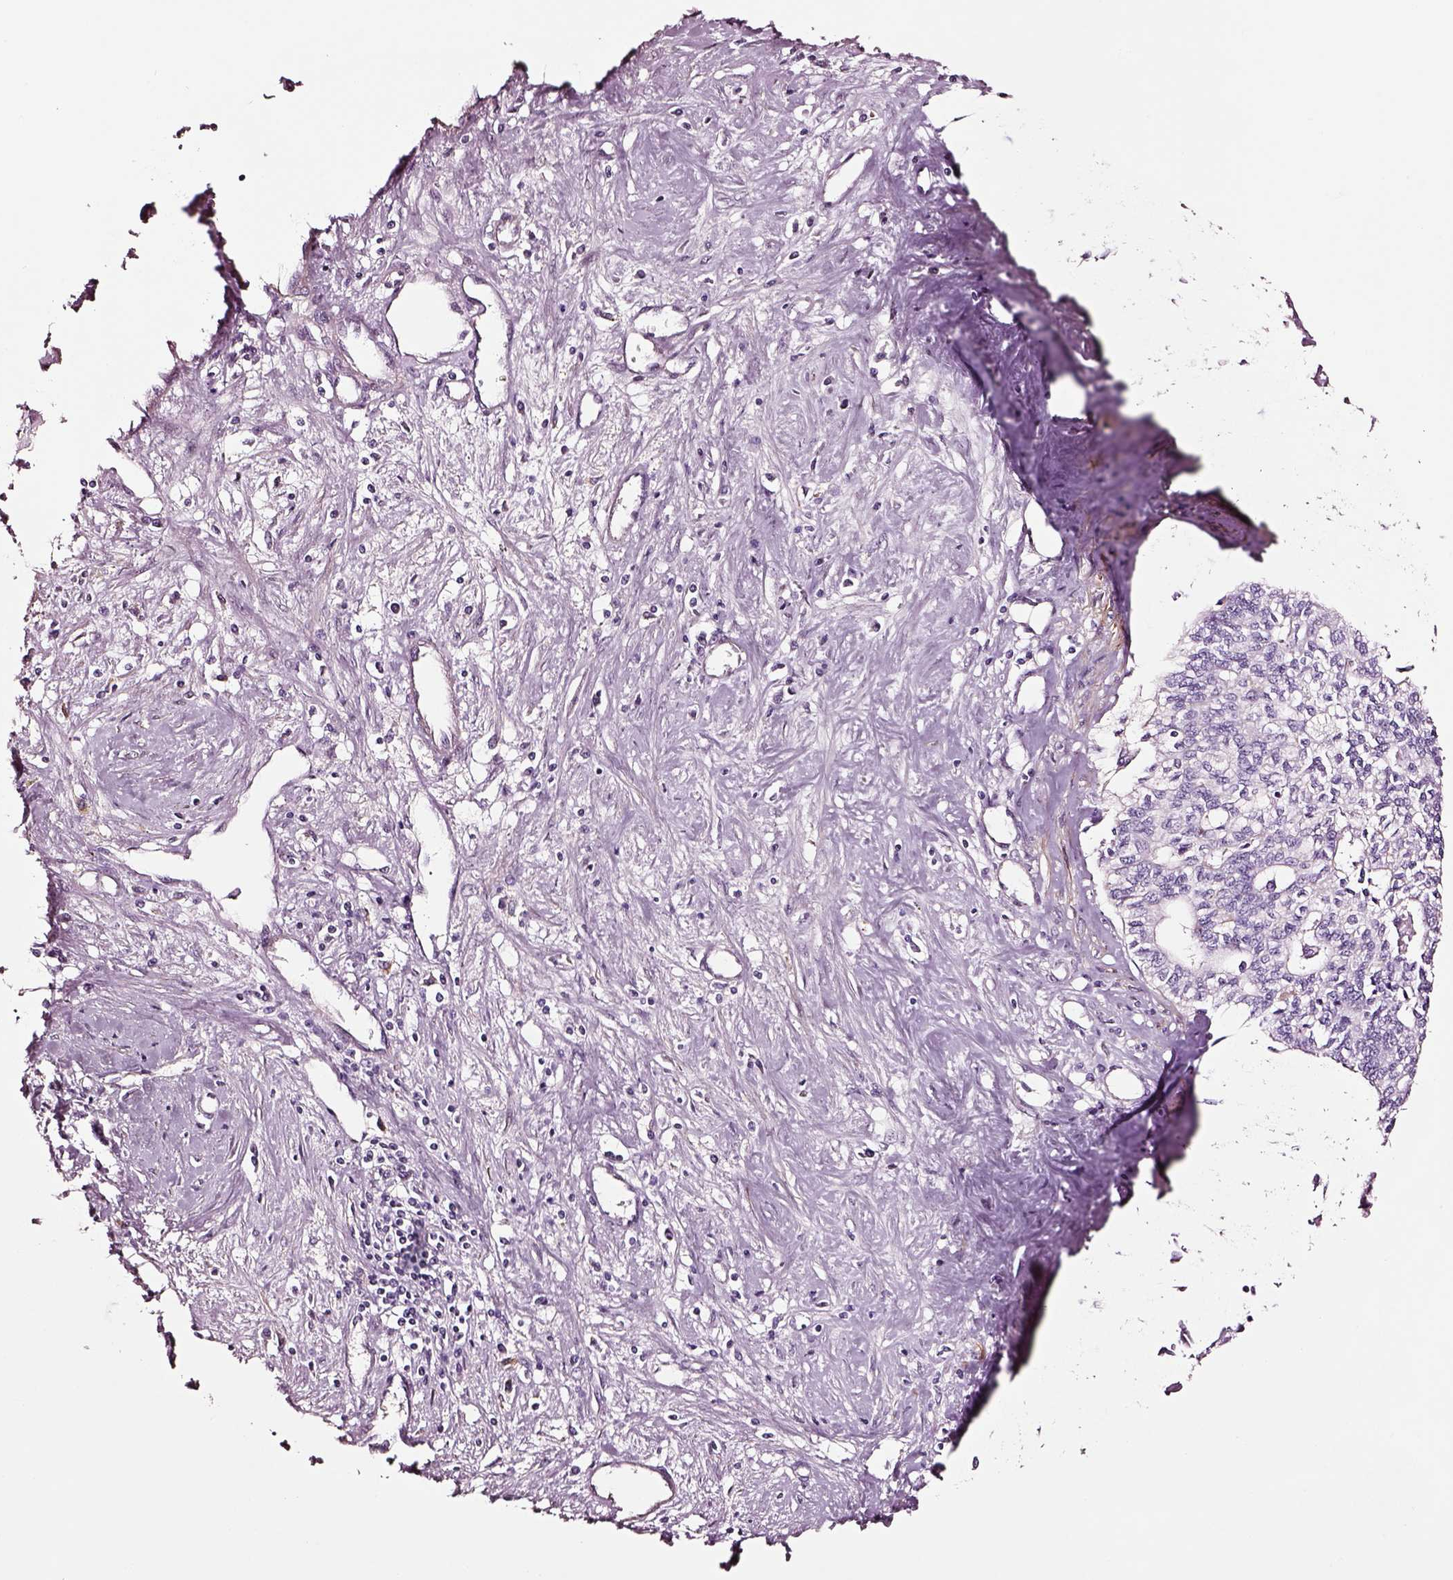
{"staining": {"intensity": "negative", "quantity": "none", "location": "none"}, "tissue": "liver cancer", "cell_type": "Tumor cells", "image_type": "cancer", "snomed": [{"axis": "morphology", "description": "Cholangiocarcinoma"}, {"axis": "topography", "description": "Liver"}], "caption": "Tumor cells are negative for protein expression in human liver cancer (cholangiocarcinoma).", "gene": "SOX10", "patient": {"sex": "female", "age": 61}}